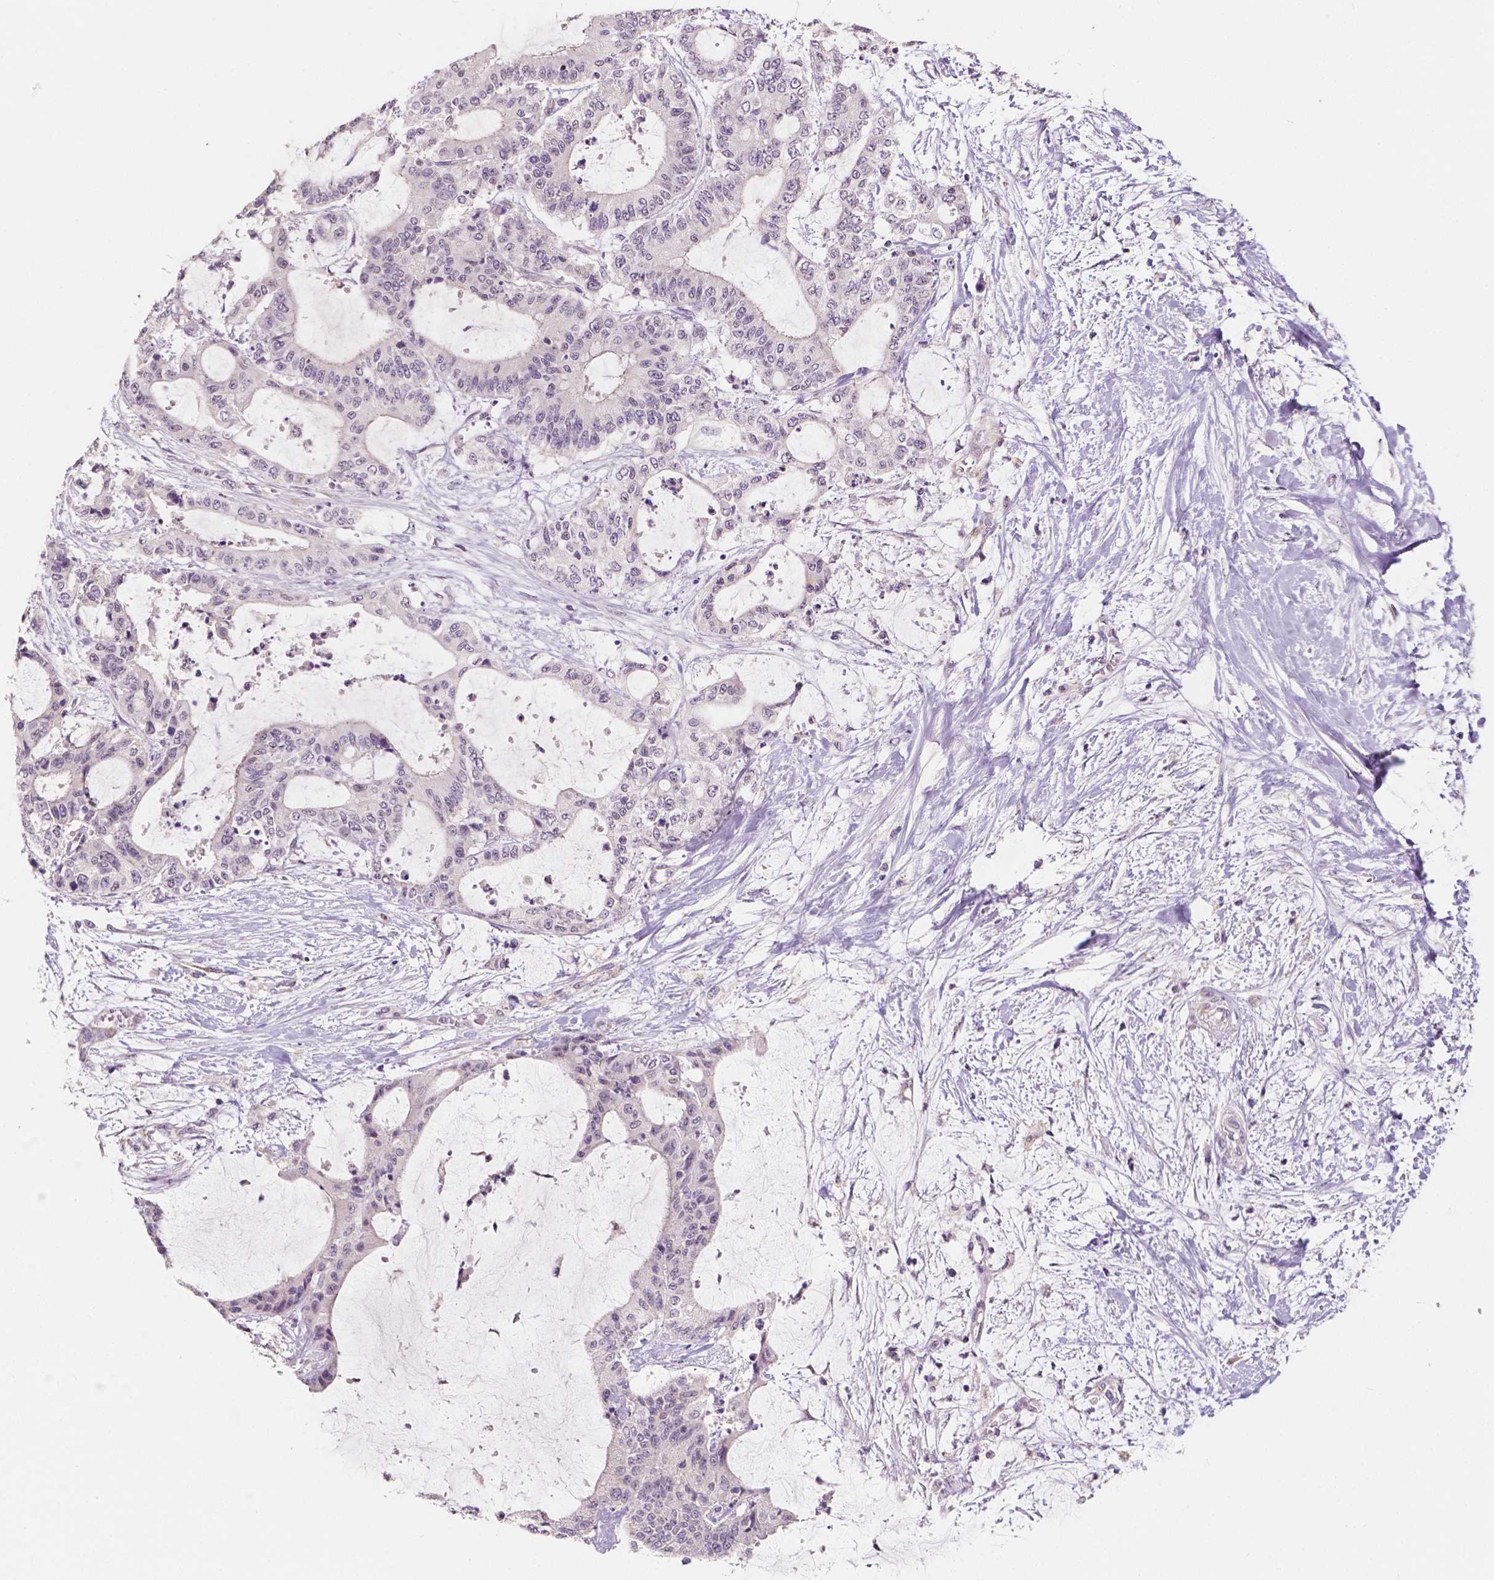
{"staining": {"intensity": "negative", "quantity": "none", "location": "none"}, "tissue": "liver cancer", "cell_type": "Tumor cells", "image_type": "cancer", "snomed": [{"axis": "morphology", "description": "Cholangiocarcinoma"}, {"axis": "topography", "description": "Liver"}], "caption": "Tumor cells show no significant positivity in liver cholangiocarcinoma.", "gene": "SIRT2", "patient": {"sex": "female", "age": 73}}